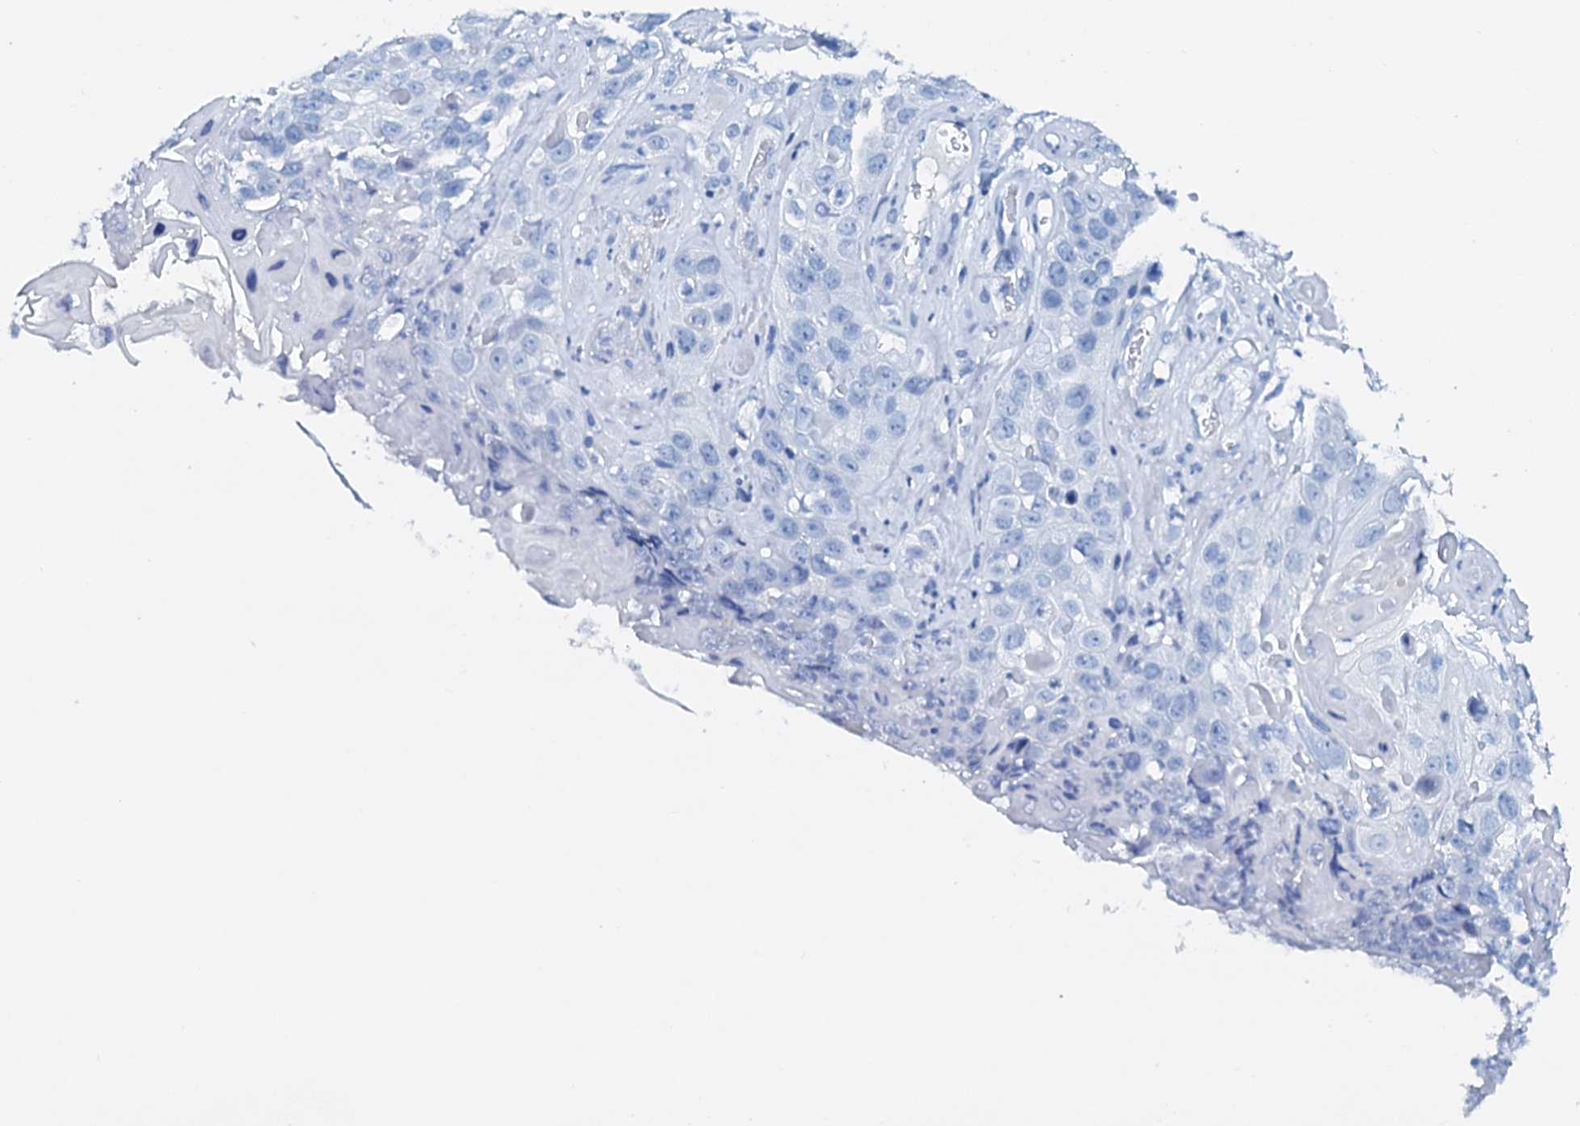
{"staining": {"intensity": "negative", "quantity": "none", "location": "none"}, "tissue": "skin cancer", "cell_type": "Tumor cells", "image_type": "cancer", "snomed": [{"axis": "morphology", "description": "Squamous cell carcinoma, NOS"}, {"axis": "topography", "description": "Skin"}], "caption": "This is an IHC histopathology image of human skin cancer. There is no staining in tumor cells.", "gene": "AMER2", "patient": {"sex": "male", "age": 55}}